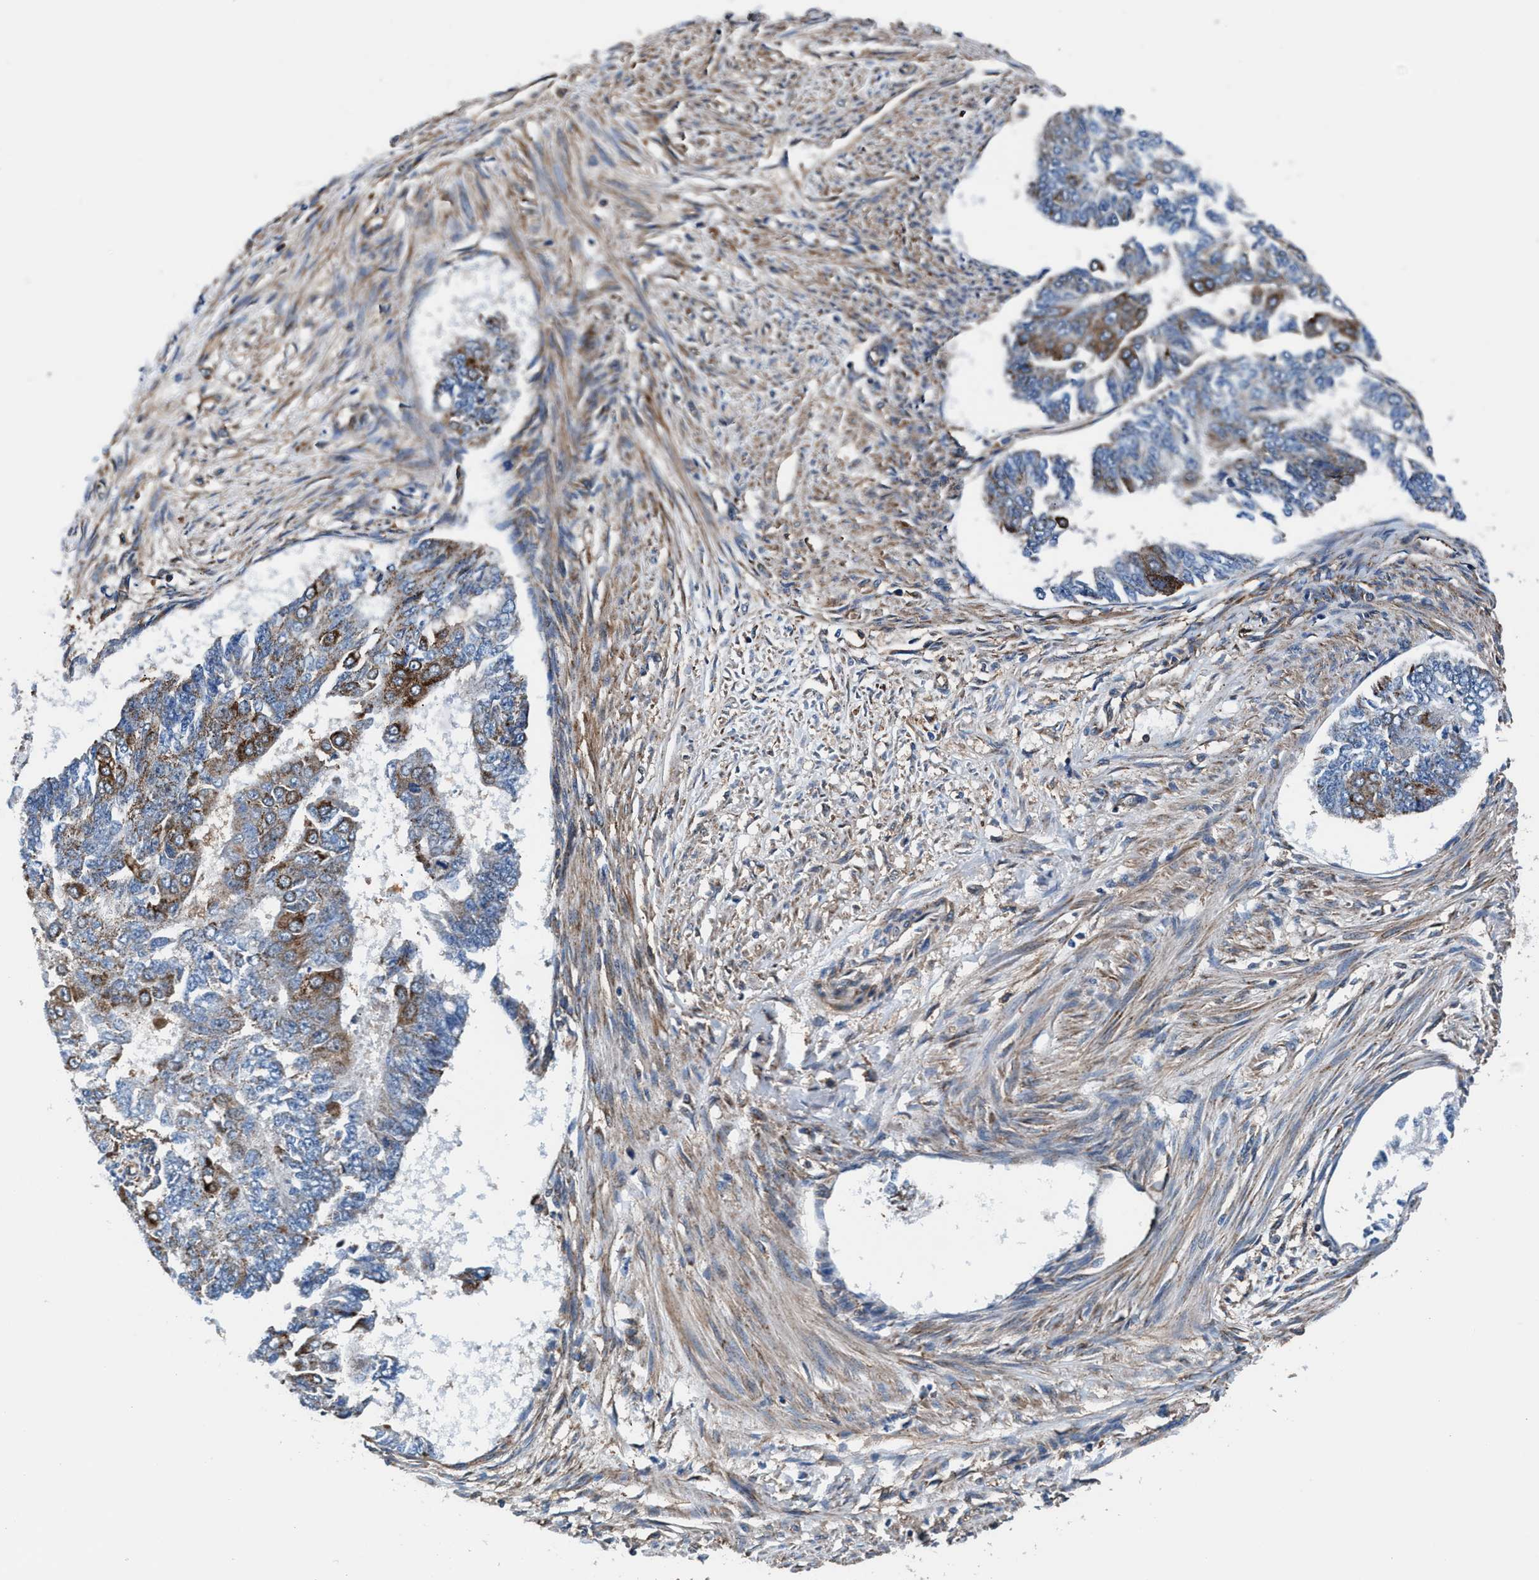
{"staining": {"intensity": "moderate", "quantity": "25%-75%", "location": "cytoplasmic/membranous"}, "tissue": "endometrial cancer", "cell_type": "Tumor cells", "image_type": "cancer", "snomed": [{"axis": "morphology", "description": "Adenocarcinoma, NOS"}, {"axis": "topography", "description": "Endometrium"}], "caption": "Protein expression by immunohistochemistry exhibits moderate cytoplasmic/membranous staining in about 25%-75% of tumor cells in adenocarcinoma (endometrial).", "gene": "NKTR", "patient": {"sex": "female", "age": 32}}